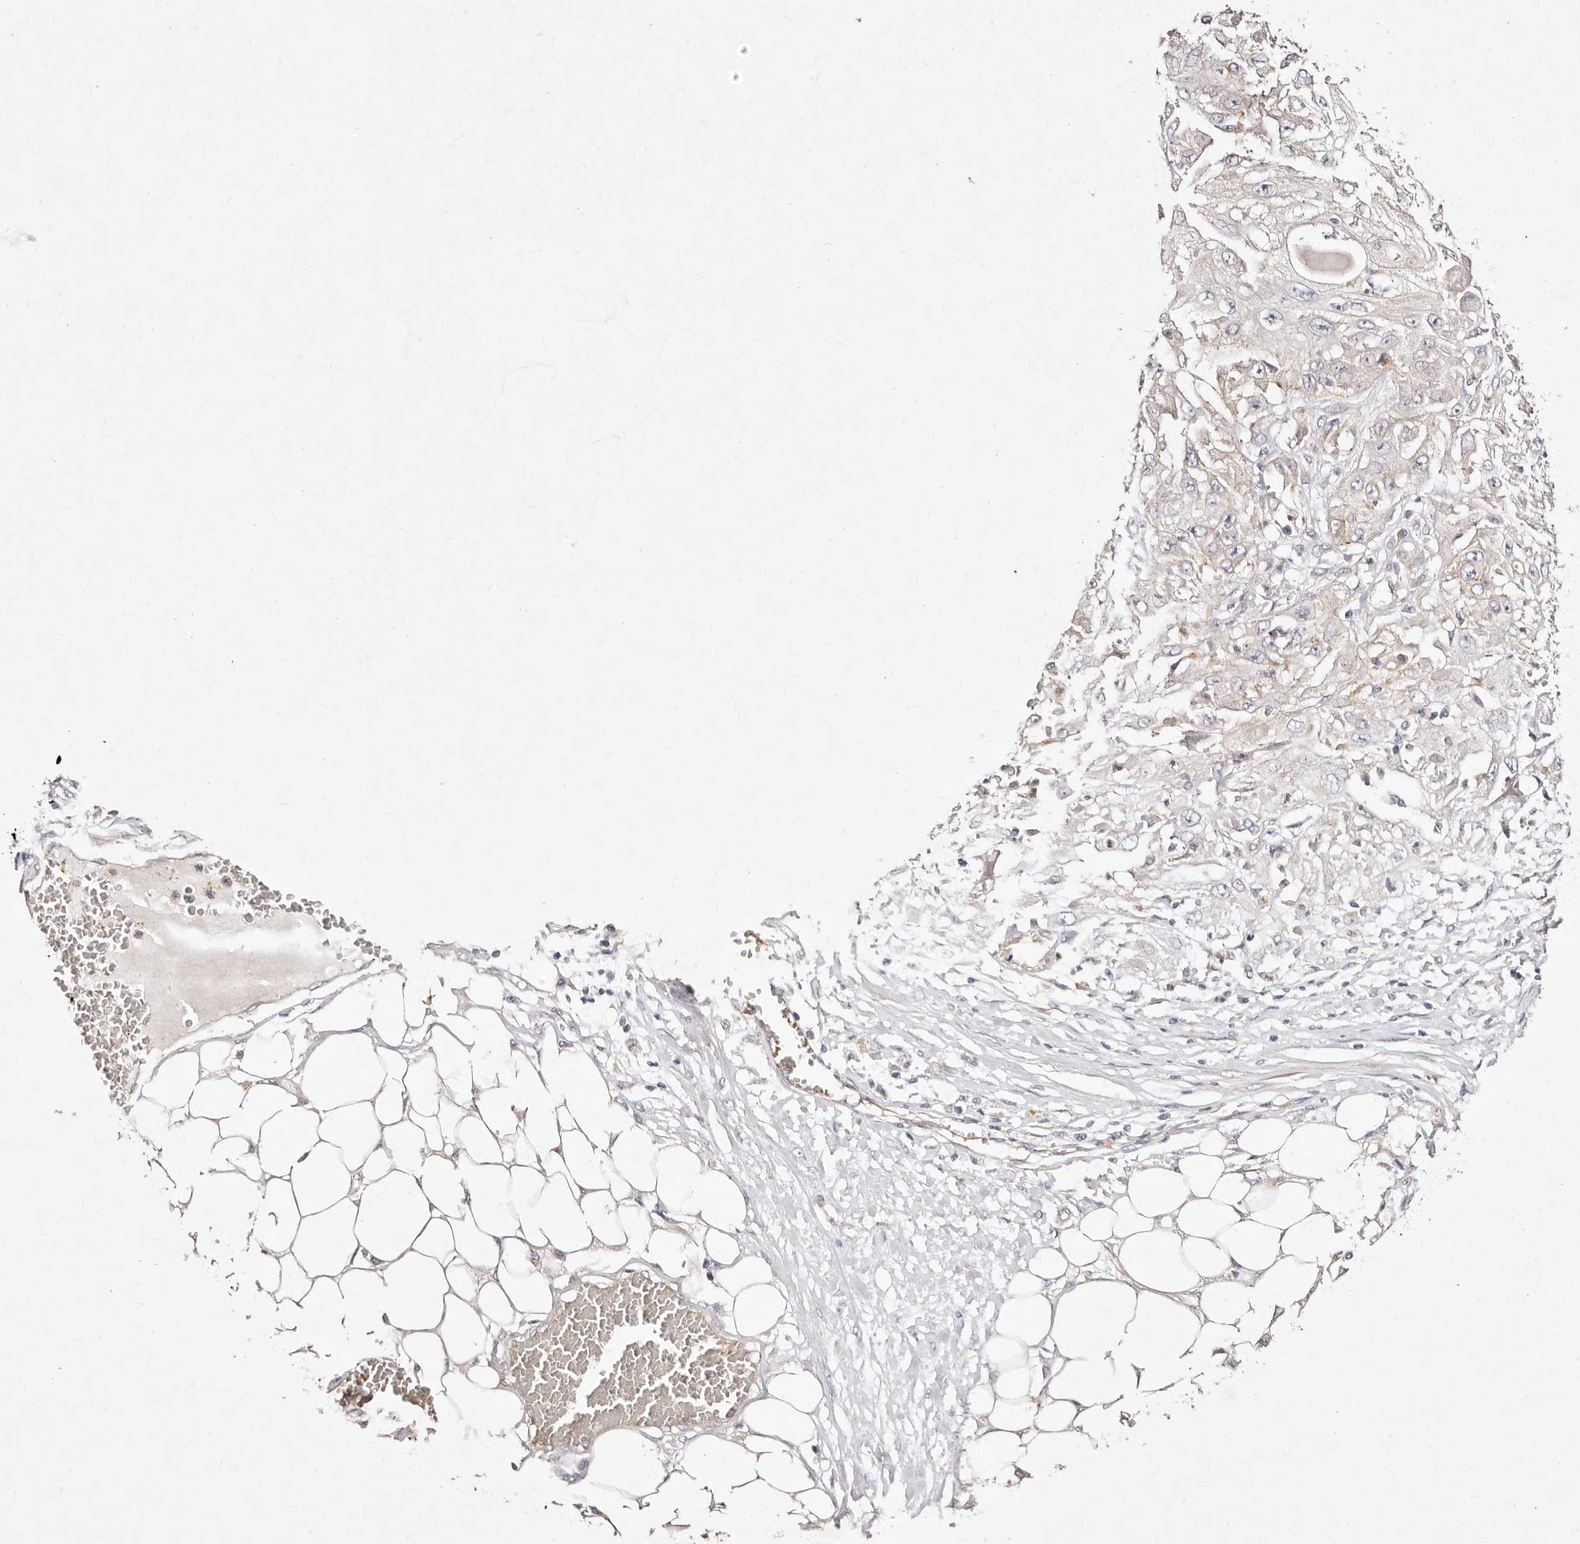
{"staining": {"intensity": "negative", "quantity": "none", "location": "none"}, "tissue": "skin cancer", "cell_type": "Tumor cells", "image_type": "cancer", "snomed": [{"axis": "morphology", "description": "Squamous cell carcinoma, NOS"}, {"axis": "morphology", "description": "Squamous cell carcinoma, metastatic, NOS"}, {"axis": "topography", "description": "Skin"}, {"axis": "topography", "description": "Lymph node"}], "caption": "This is an immunohistochemistry (IHC) micrograph of human squamous cell carcinoma (skin). There is no staining in tumor cells.", "gene": "MTMR11", "patient": {"sex": "male", "age": 75}}